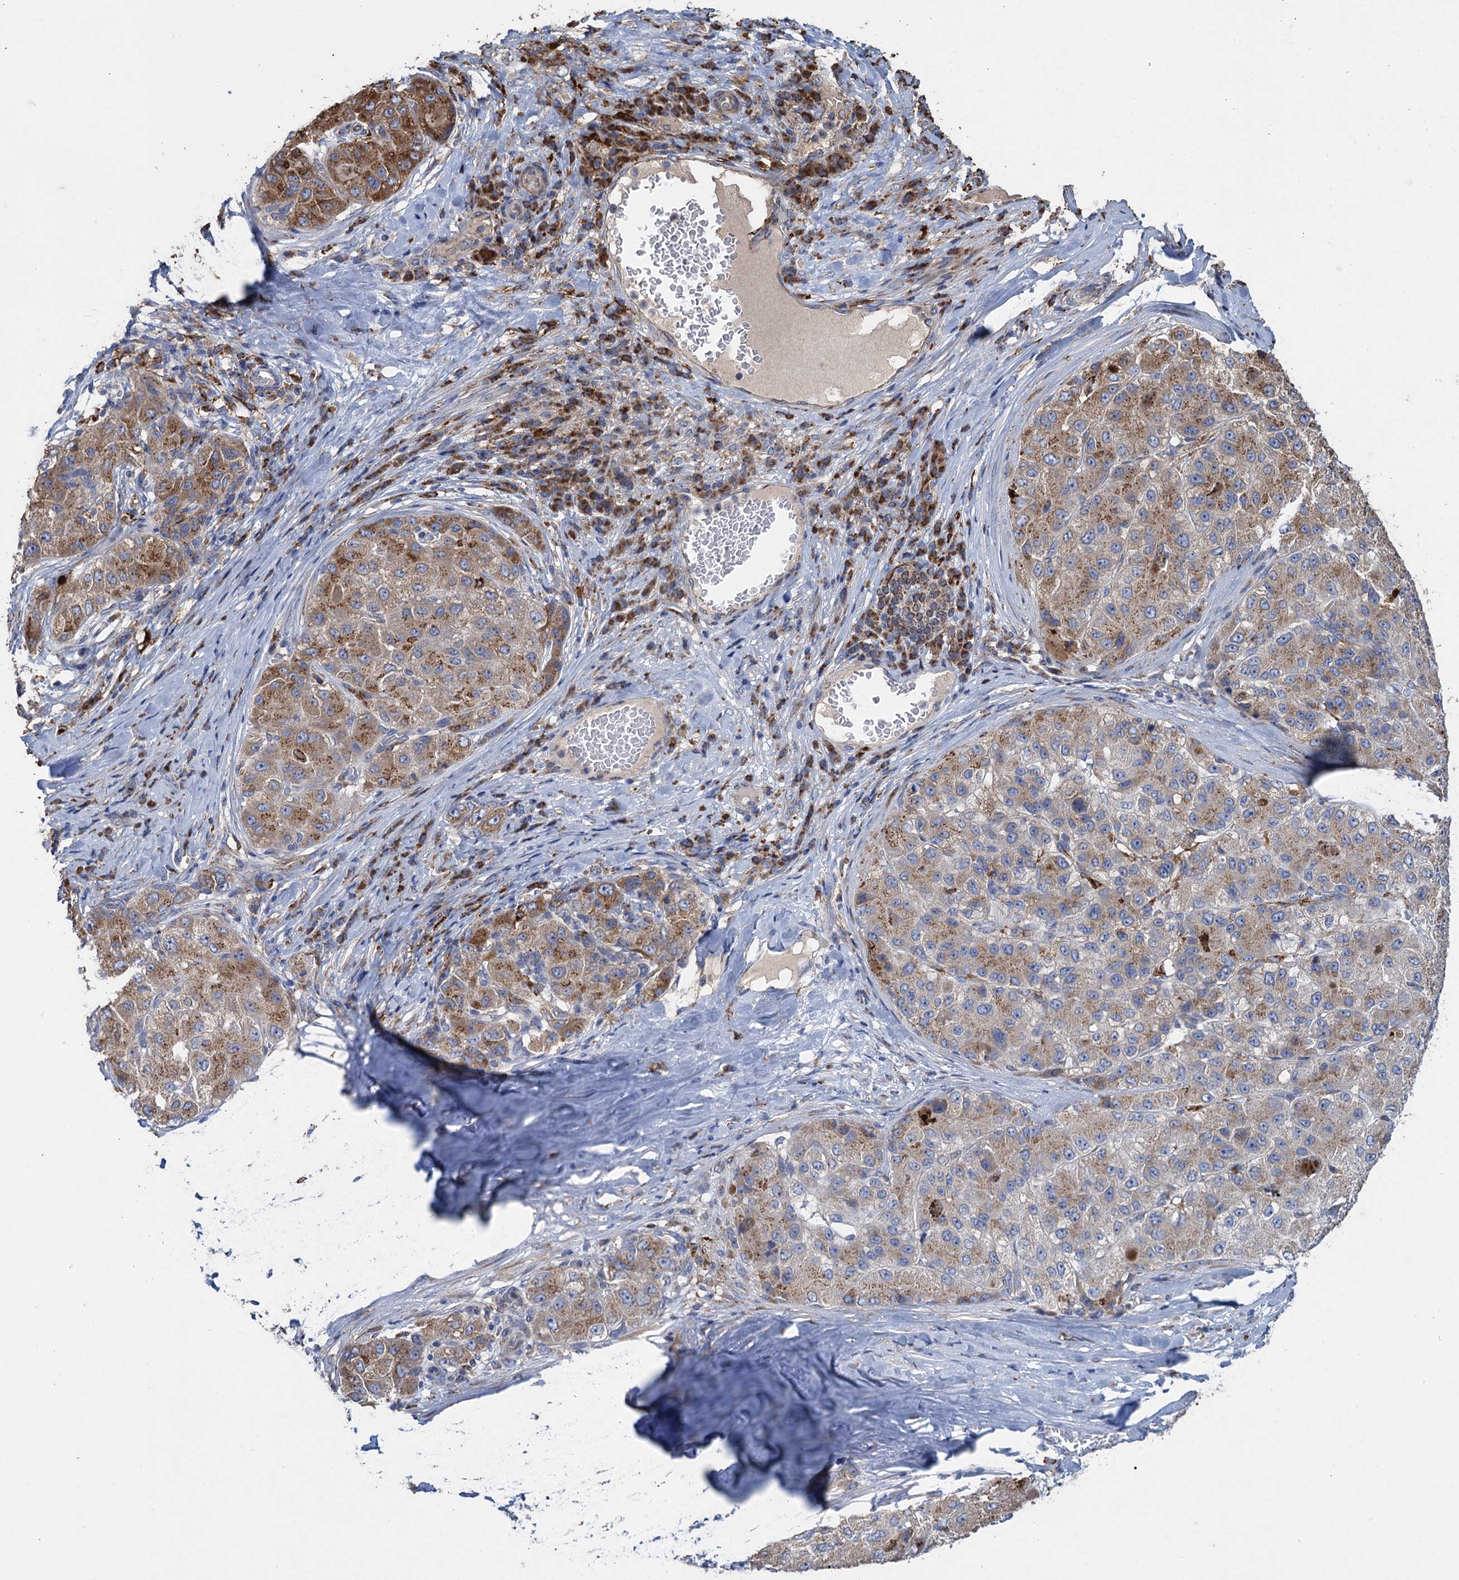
{"staining": {"intensity": "moderate", "quantity": "25%-75%", "location": "cytoplasmic/membranous"}, "tissue": "liver cancer", "cell_type": "Tumor cells", "image_type": "cancer", "snomed": [{"axis": "morphology", "description": "Carcinoma, Hepatocellular, NOS"}, {"axis": "topography", "description": "Liver"}], "caption": "An image of liver cancer (hepatocellular carcinoma) stained for a protein demonstrates moderate cytoplasmic/membranous brown staining in tumor cells.", "gene": "TXNDC11", "patient": {"sex": "male", "age": 80}}